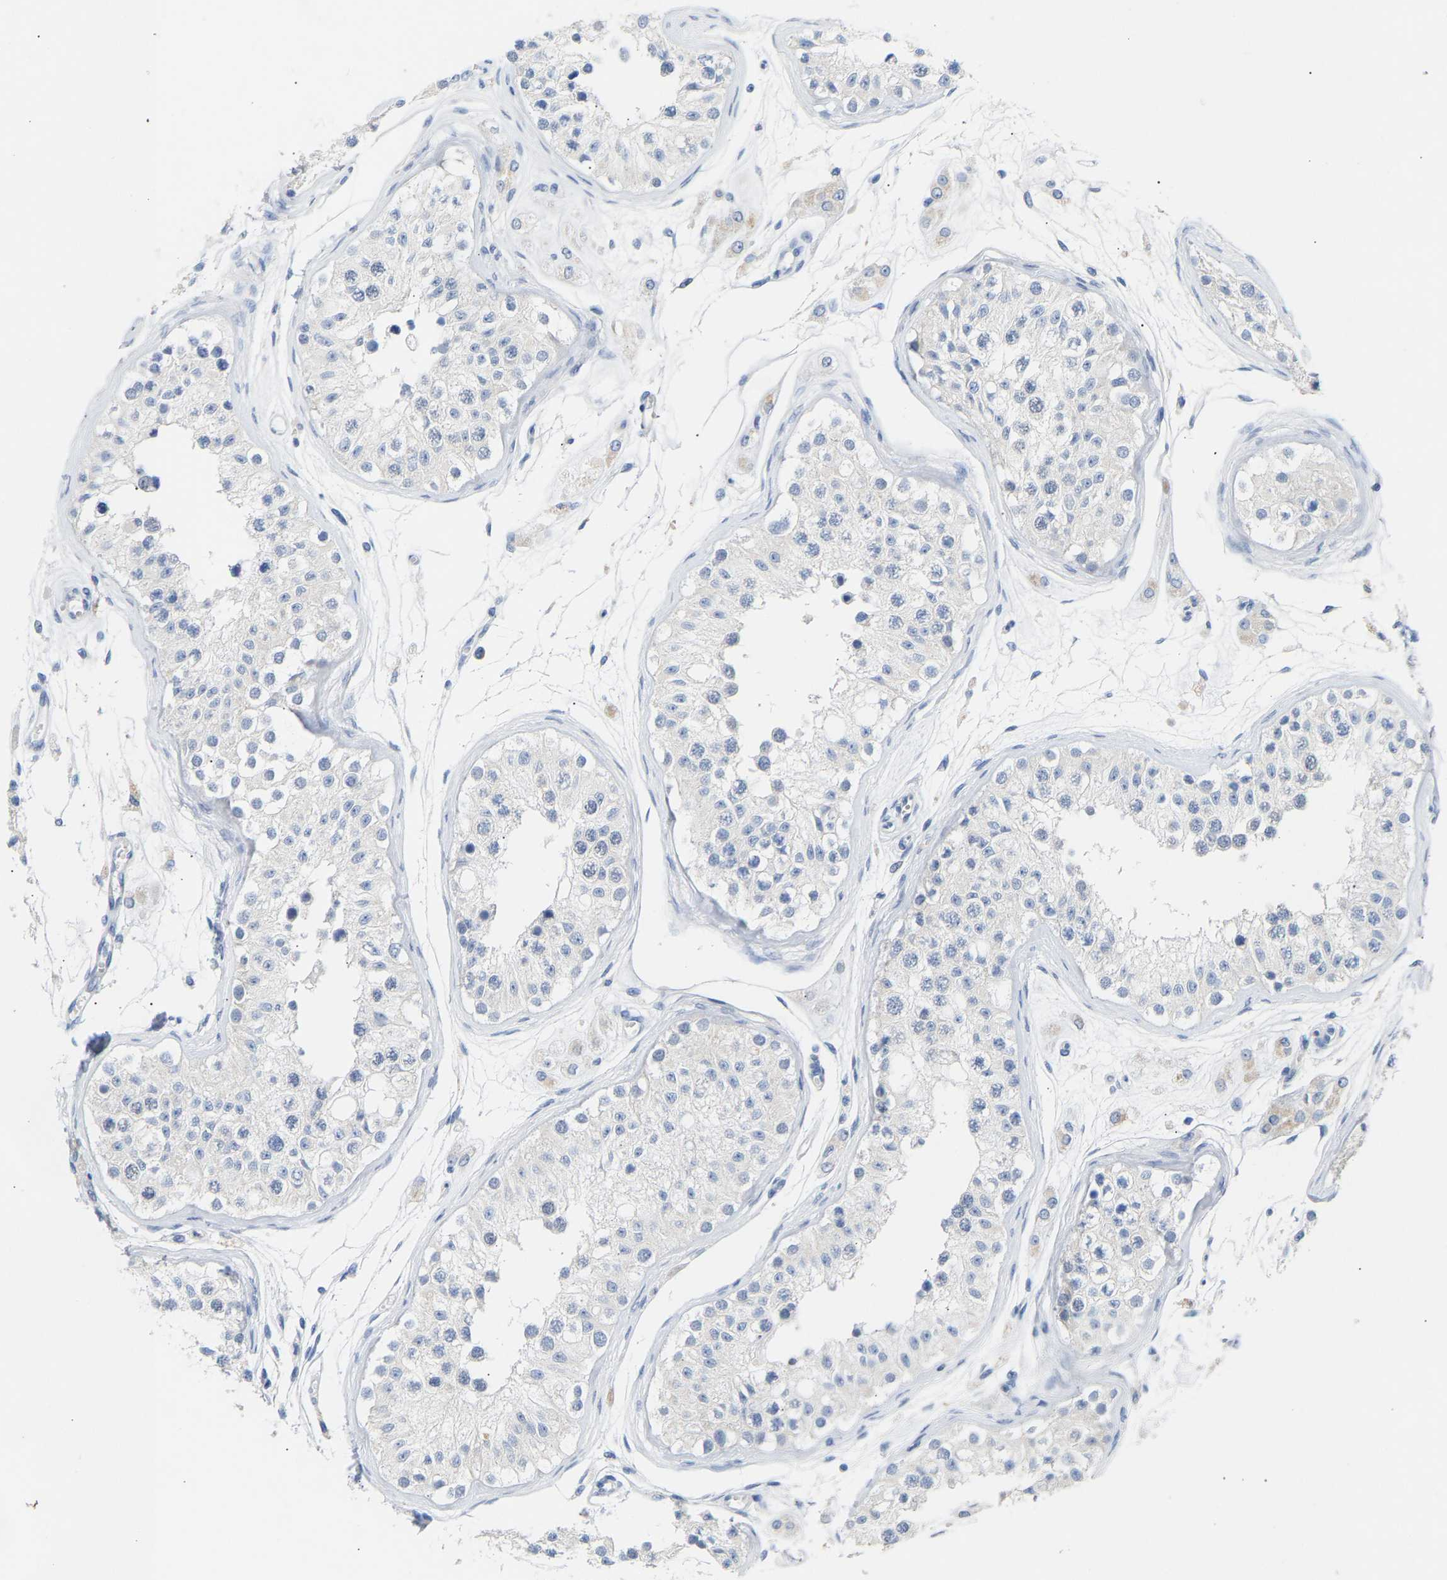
{"staining": {"intensity": "weak", "quantity": "<25%", "location": "cytoplasmic/membranous"}, "tissue": "testis", "cell_type": "Cells in seminiferous ducts", "image_type": "normal", "snomed": [{"axis": "morphology", "description": "Normal tissue, NOS"}, {"axis": "morphology", "description": "Adenocarcinoma, metastatic, NOS"}, {"axis": "topography", "description": "Testis"}], "caption": "Testis was stained to show a protein in brown. There is no significant staining in cells in seminiferous ducts. (DAB (3,3'-diaminobenzidine) immunohistochemistry with hematoxylin counter stain).", "gene": "PEX1", "patient": {"sex": "male", "age": 26}}